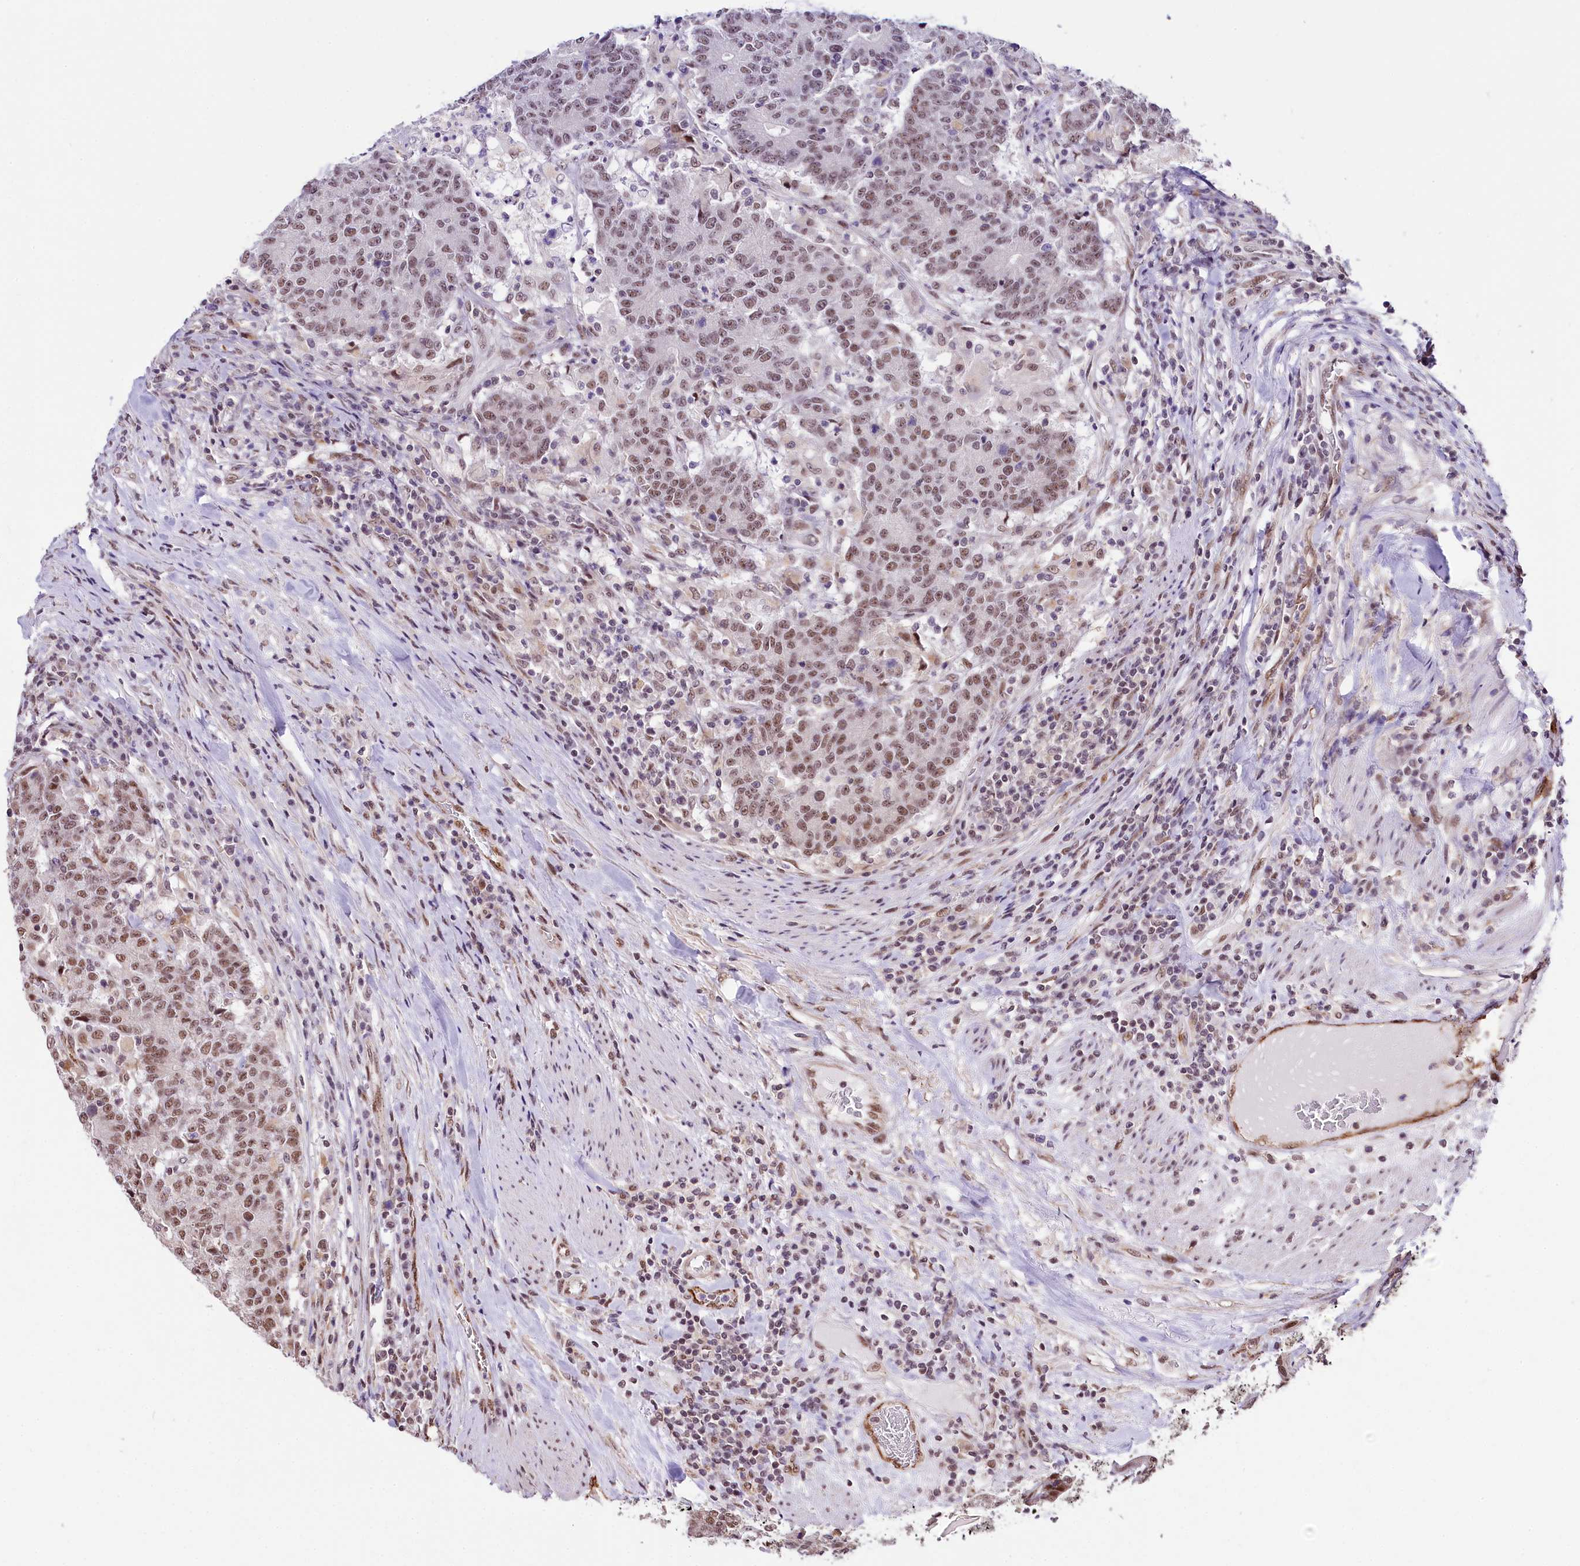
{"staining": {"intensity": "weak", "quantity": ">75%", "location": "nuclear"}, "tissue": "colorectal cancer", "cell_type": "Tumor cells", "image_type": "cancer", "snomed": [{"axis": "morphology", "description": "Adenocarcinoma, NOS"}, {"axis": "topography", "description": "Colon"}], "caption": "This image reveals IHC staining of human colorectal cancer, with low weak nuclear staining in about >75% of tumor cells.", "gene": "MRPL54", "patient": {"sex": "female", "age": 75}}